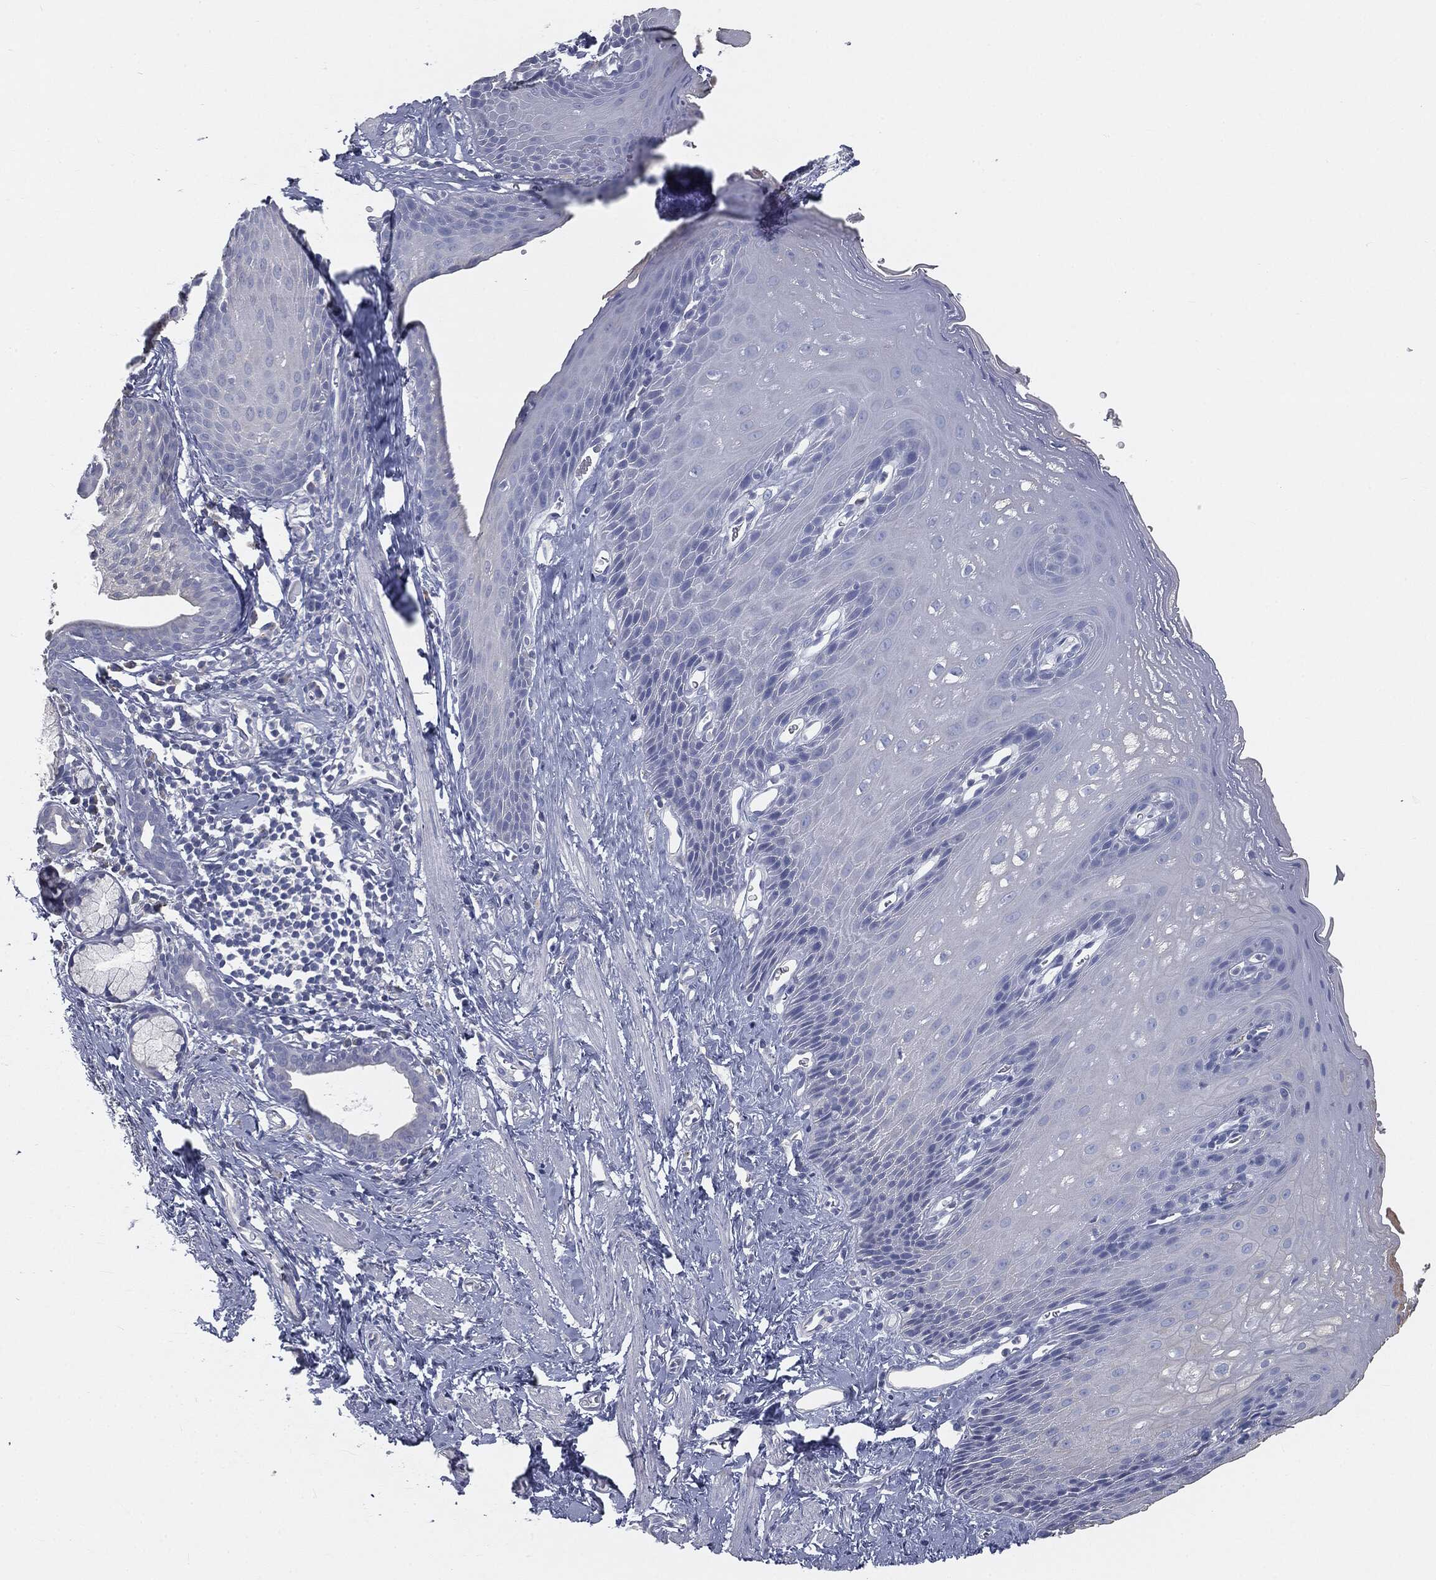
{"staining": {"intensity": "negative", "quantity": "none", "location": "none"}, "tissue": "esophagus", "cell_type": "Squamous epithelial cells", "image_type": "normal", "snomed": [{"axis": "morphology", "description": "Normal tissue, NOS"}, {"axis": "topography", "description": "Esophagus"}], "caption": "Micrograph shows no protein staining in squamous epithelial cells of unremarkable esophagus. (Immunohistochemistry, brightfield microscopy, high magnification).", "gene": "CAV3", "patient": {"sex": "male", "age": 64}}